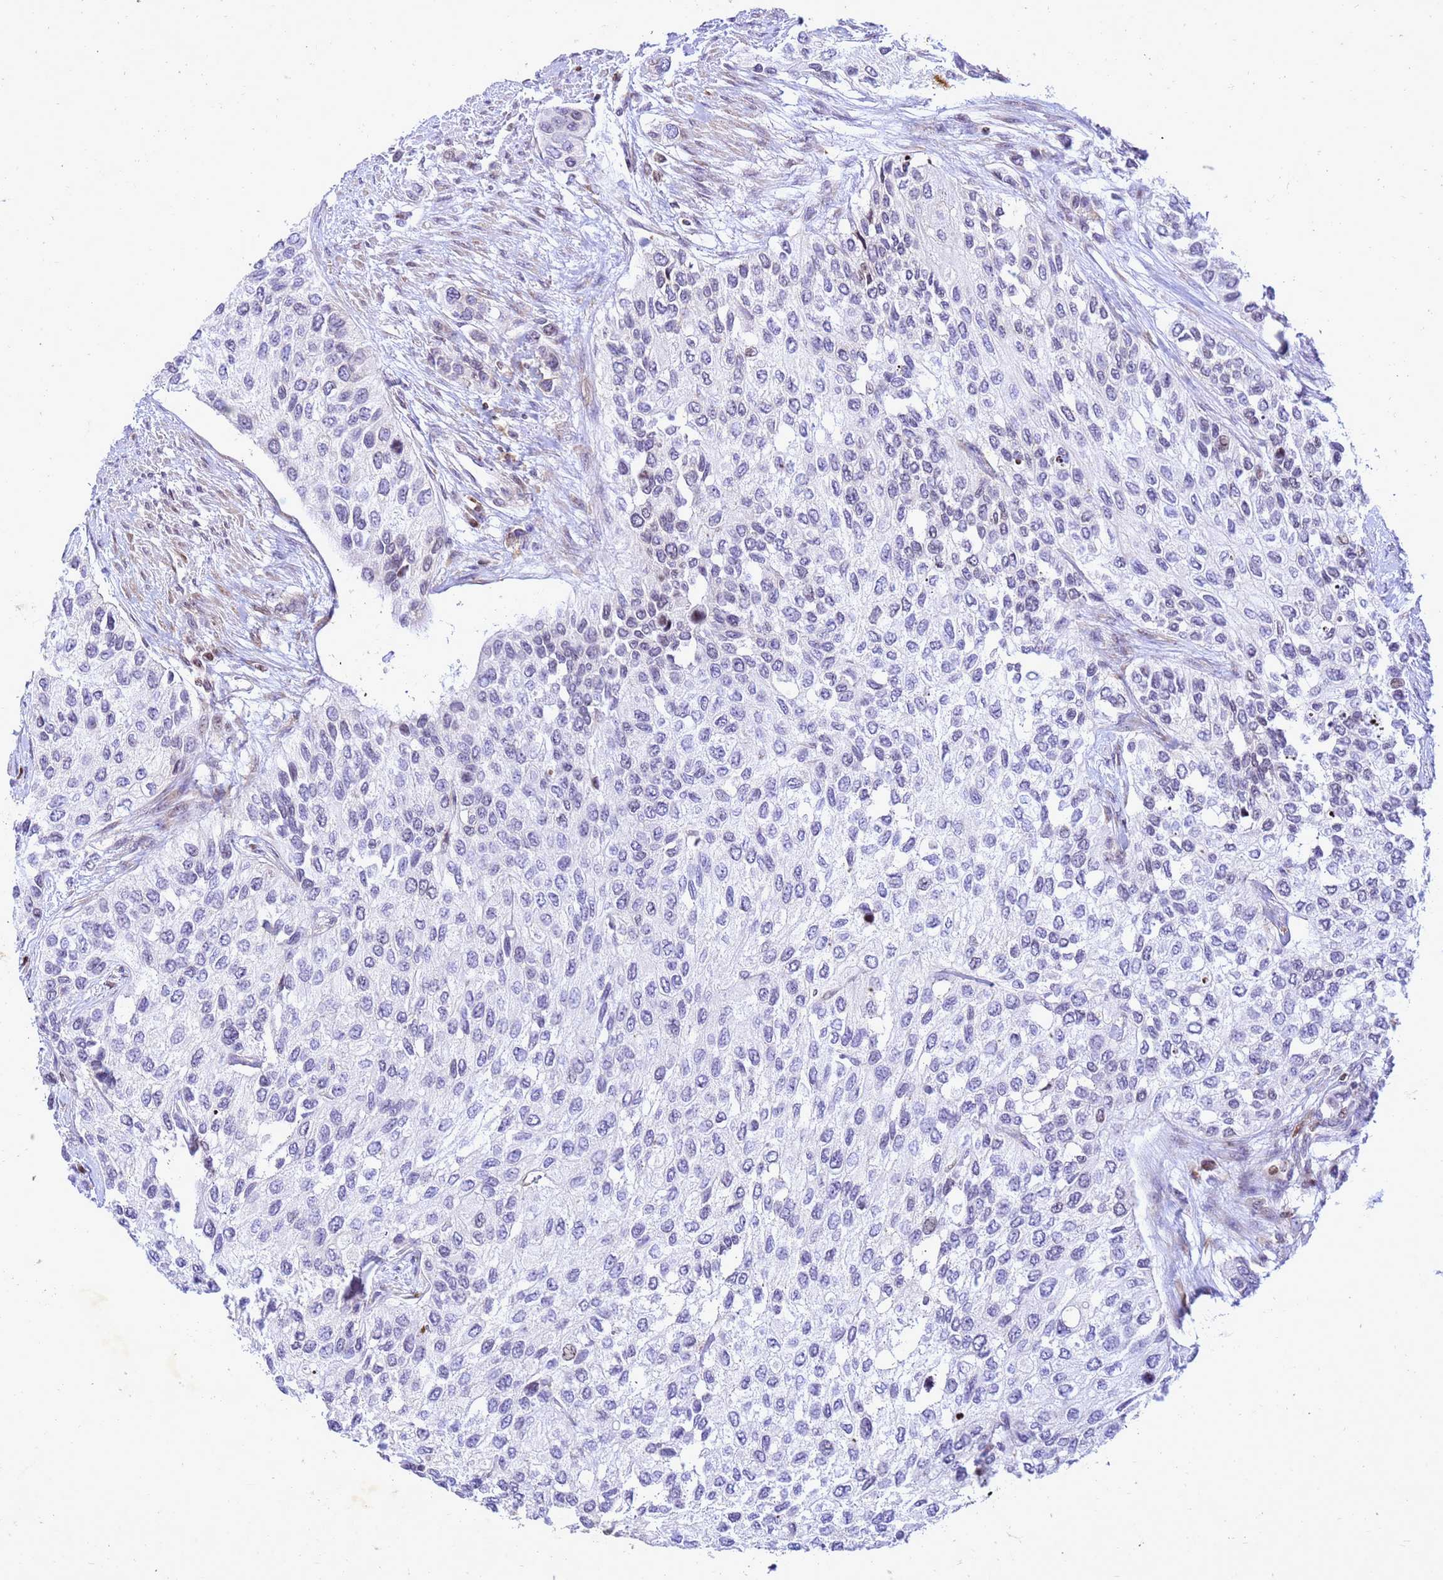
{"staining": {"intensity": "negative", "quantity": "none", "location": "none"}, "tissue": "urothelial cancer", "cell_type": "Tumor cells", "image_type": "cancer", "snomed": [{"axis": "morphology", "description": "Normal tissue, NOS"}, {"axis": "morphology", "description": "Urothelial carcinoma, High grade"}, {"axis": "topography", "description": "Vascular tissue"}, {"axis": "topography", "description": "Urinary bladder"}], "caption": "IHC image of neoplastic tissue: urothelial carcinoma (high-grade) stained with DAB reveals no significant protein positivity in tumor cells.", "gene": "COPS9", "patient": {"sex": "female", "age": 56}}